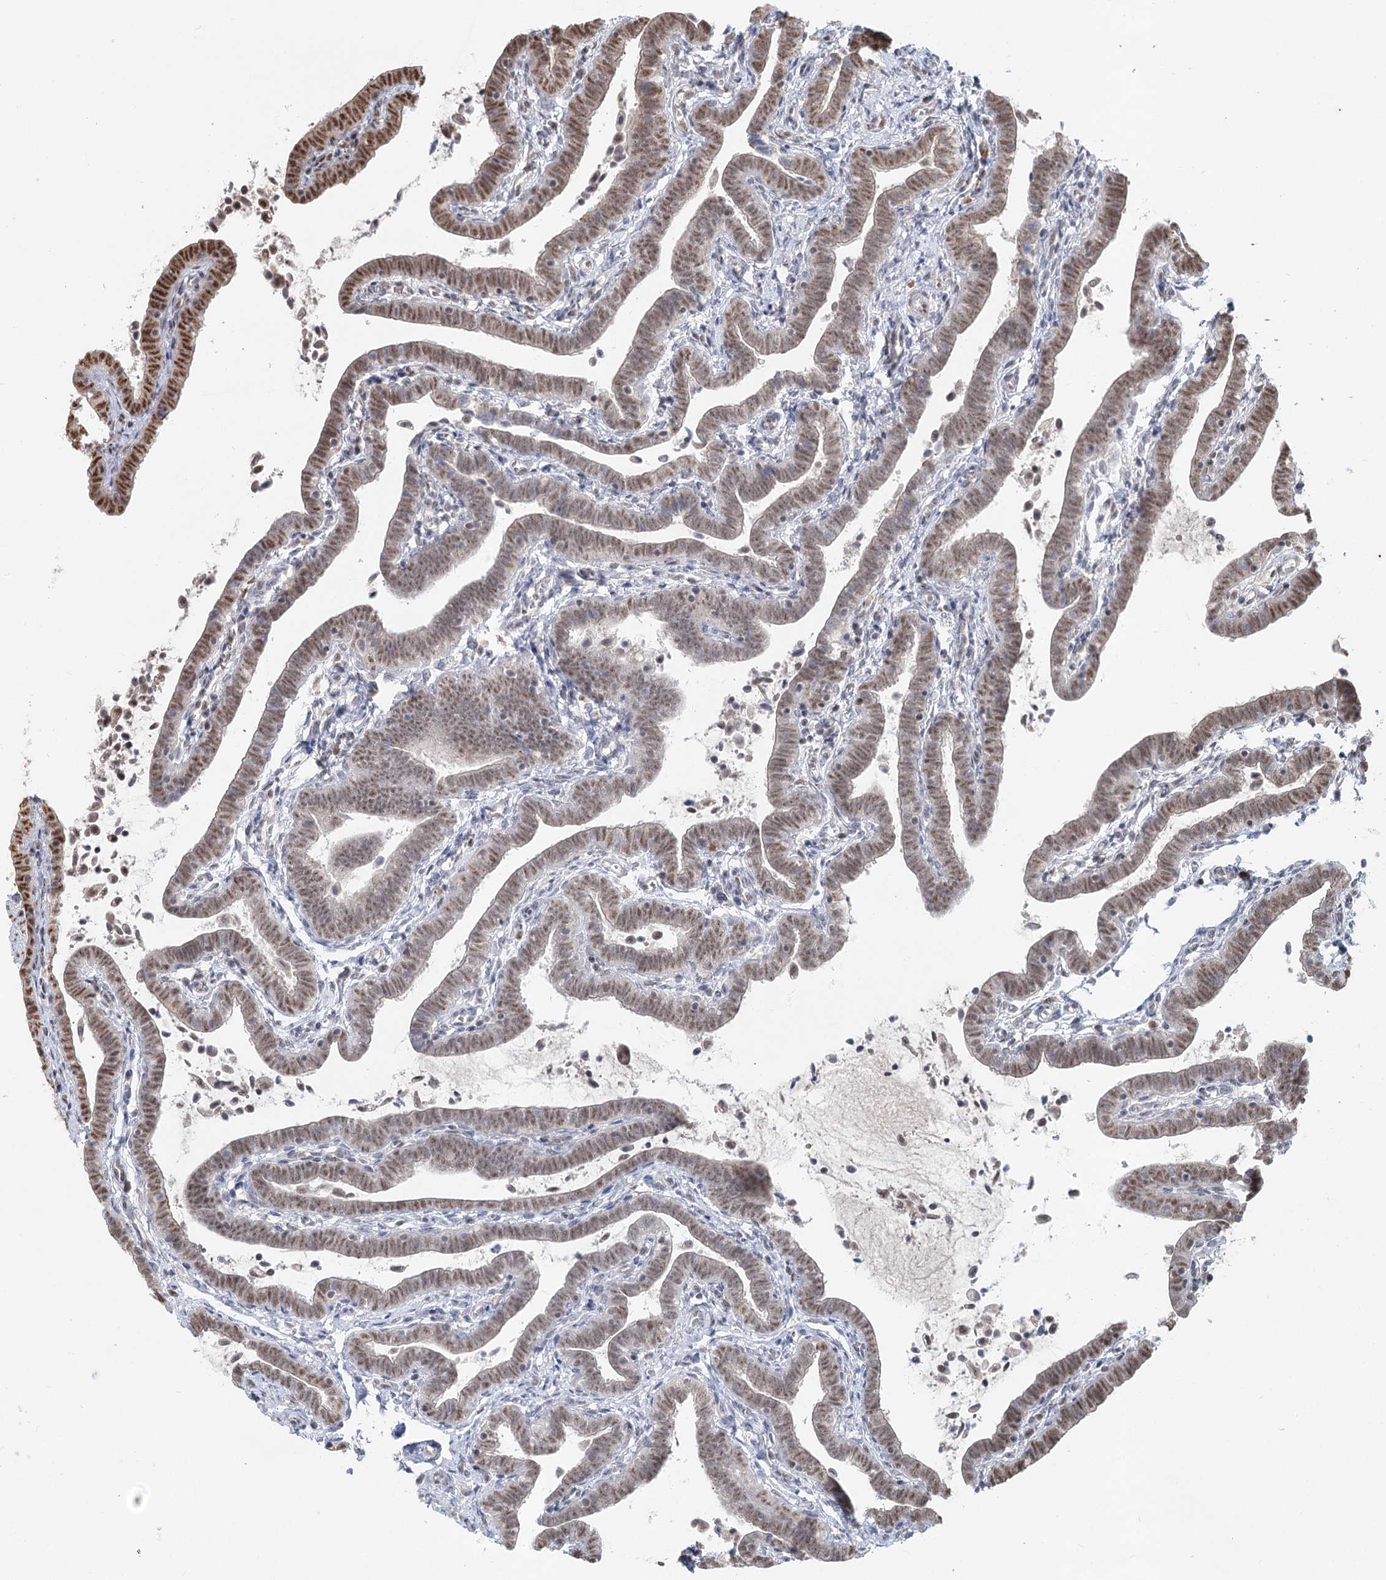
{"staining": {"intensity": "strong", "quantity": ">75%", "location": "nuclear"}, "tissue": "fallopian tube", "cell_type": "Glandular cells", "image_type": "normal", "snomed": [{"axis": "morphology", "description": "Normal tissue, NOS"}, {"axis": "topography", "description": "Fallopian tube"}], "caption": "This micrograph exhibits immunohistochemistry (IHC) staining of normal human fallopian tube, with high strong nuclear positivity in approximately >75% of glandular cells.", "gene": "GPALPP1", "patient": {"sex": "female", "age": 36}}